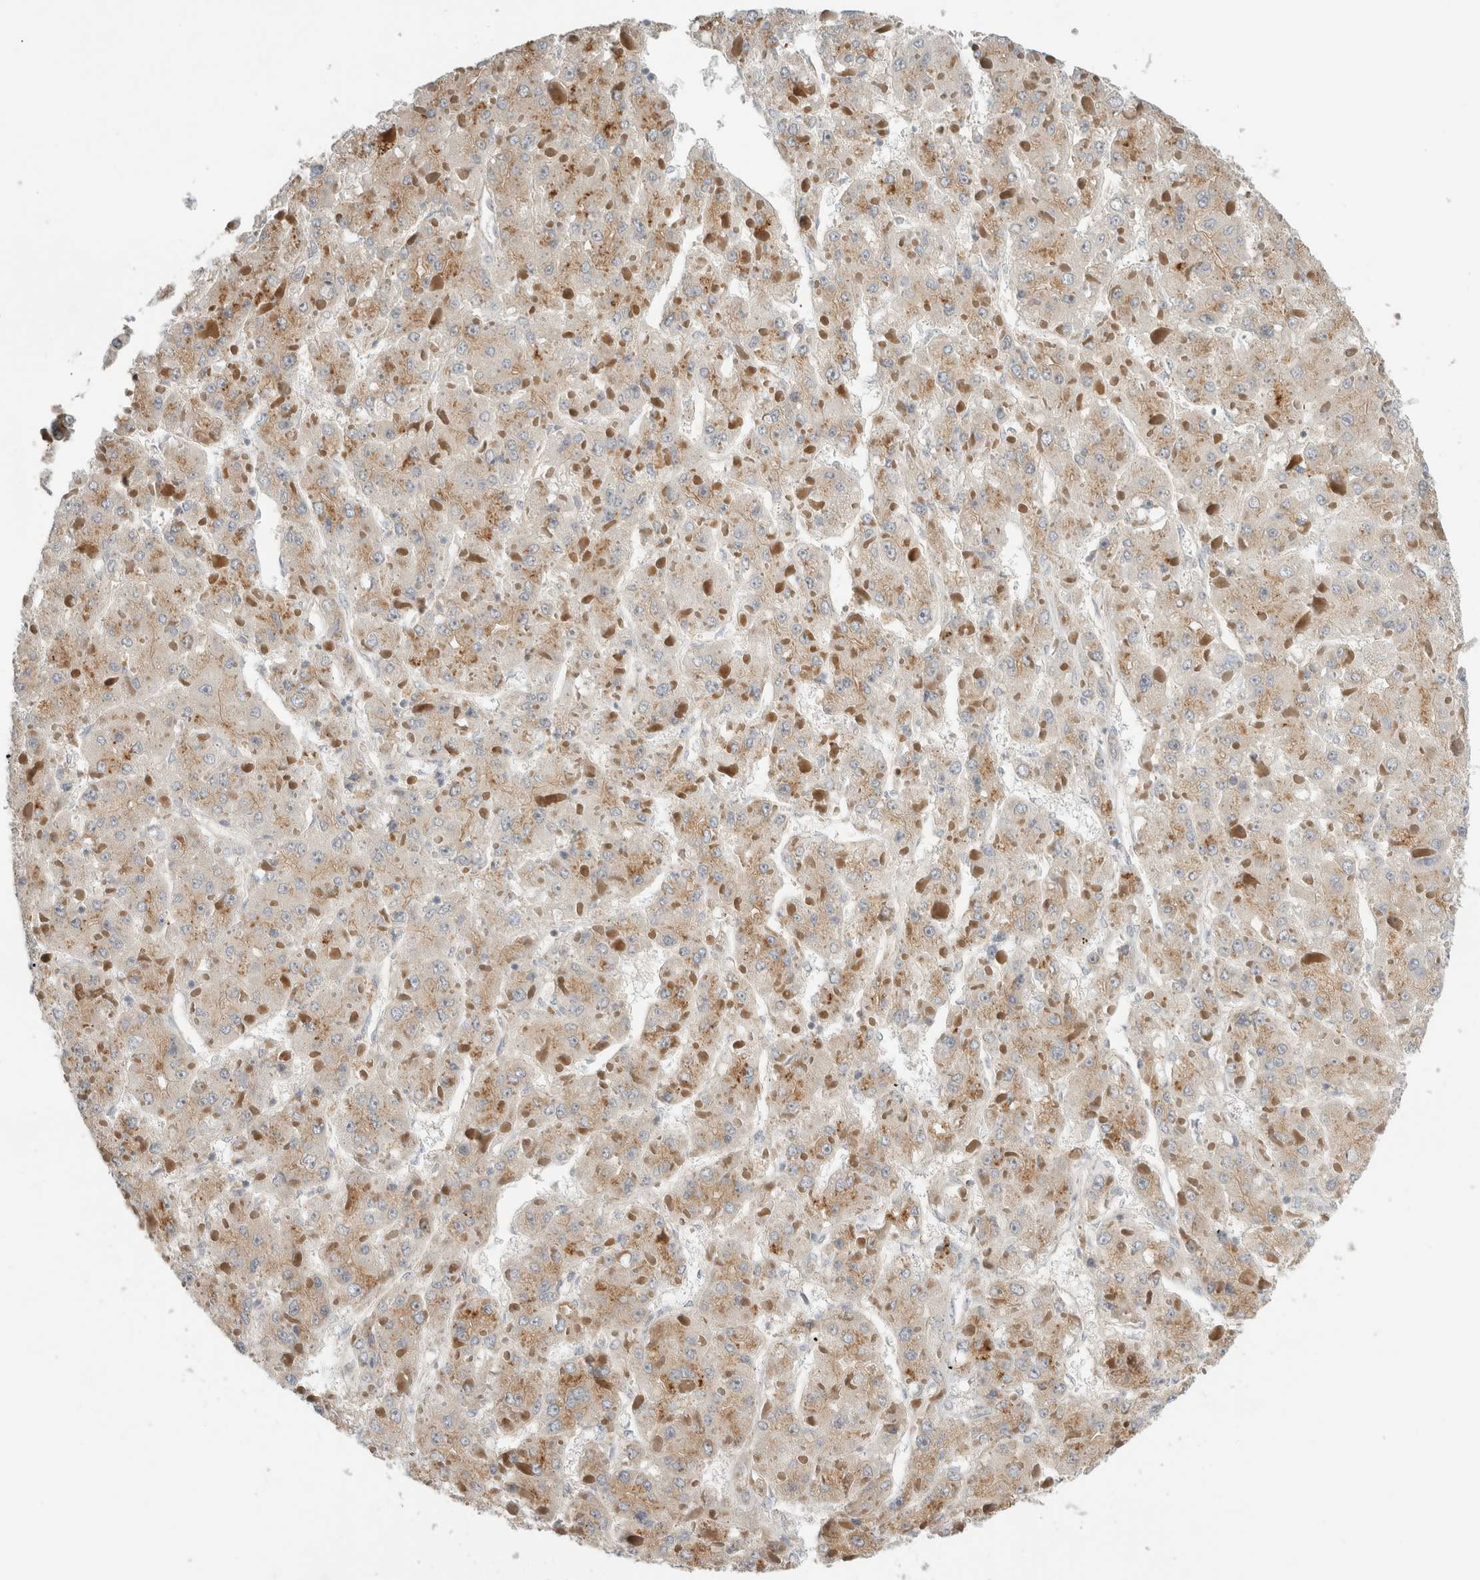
{"staining": {"intensity": "moderate", "quantity": ">75%", "location": "cytoplasmic/membranous"}, "tissue": "liver cancer", "cell_type": "Tumor cells", "image_type": "cancer", "snomed": [{"axis": "morphology", "description": "Carcinoma, Hepatocellular, NOS"}, {"axis": "topography", "description": "Liver"}], "caption": "Brown immunohistochemical staining in human liver cancer (hepatocellular carcinoma) exhibits moderate cytoplasmic/membranous positivity in approximately >75% of tumor cells.", "gene": "KPNA5", "patient": {"sex": "female", "age": 73}}